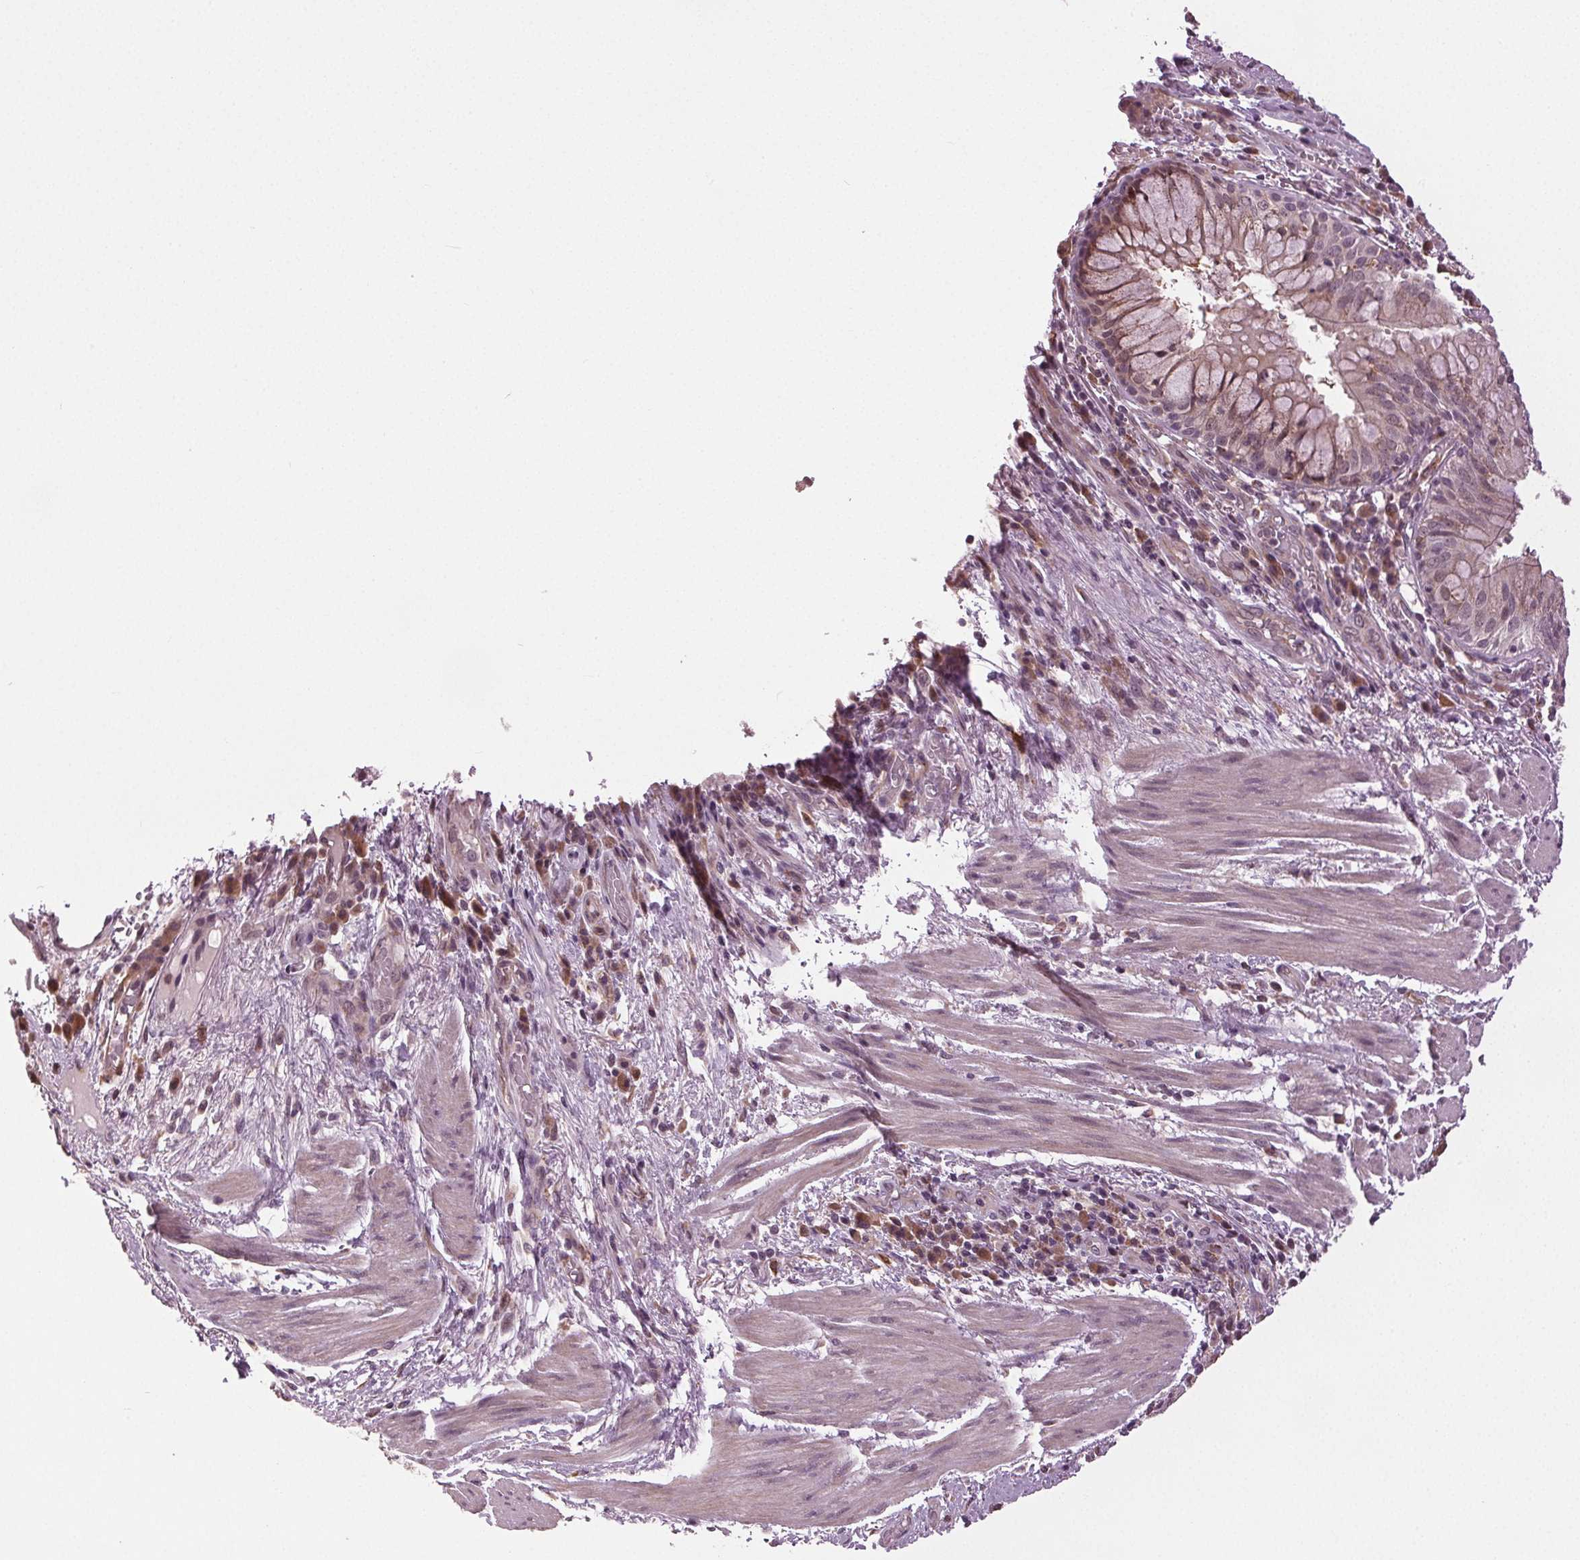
{"staining": {"intensity": "weak", "quantity": ">75%", "location": "cytoplasmic/membranous"}, "tissue": "bronchus", "cell_type": "Respiratory epithelial cells", "image_type": "normal", "snomed": [{"axis": "morphology", "description": "Normal tissue, NOS"}, {"axis": "topography", "description": "Cartilage tissue"}, {"axis": "topography", "description": "Bronchus"}], "caption": "An image showing weak cytoplasmic/membranous staining in about >75% of respiratory epithelial cells in unremarkable bronchus, as visualized by brown immunohistochemical staining.", "gene": "BSDC1", "patient": {"sex": "male", "age": 56}}